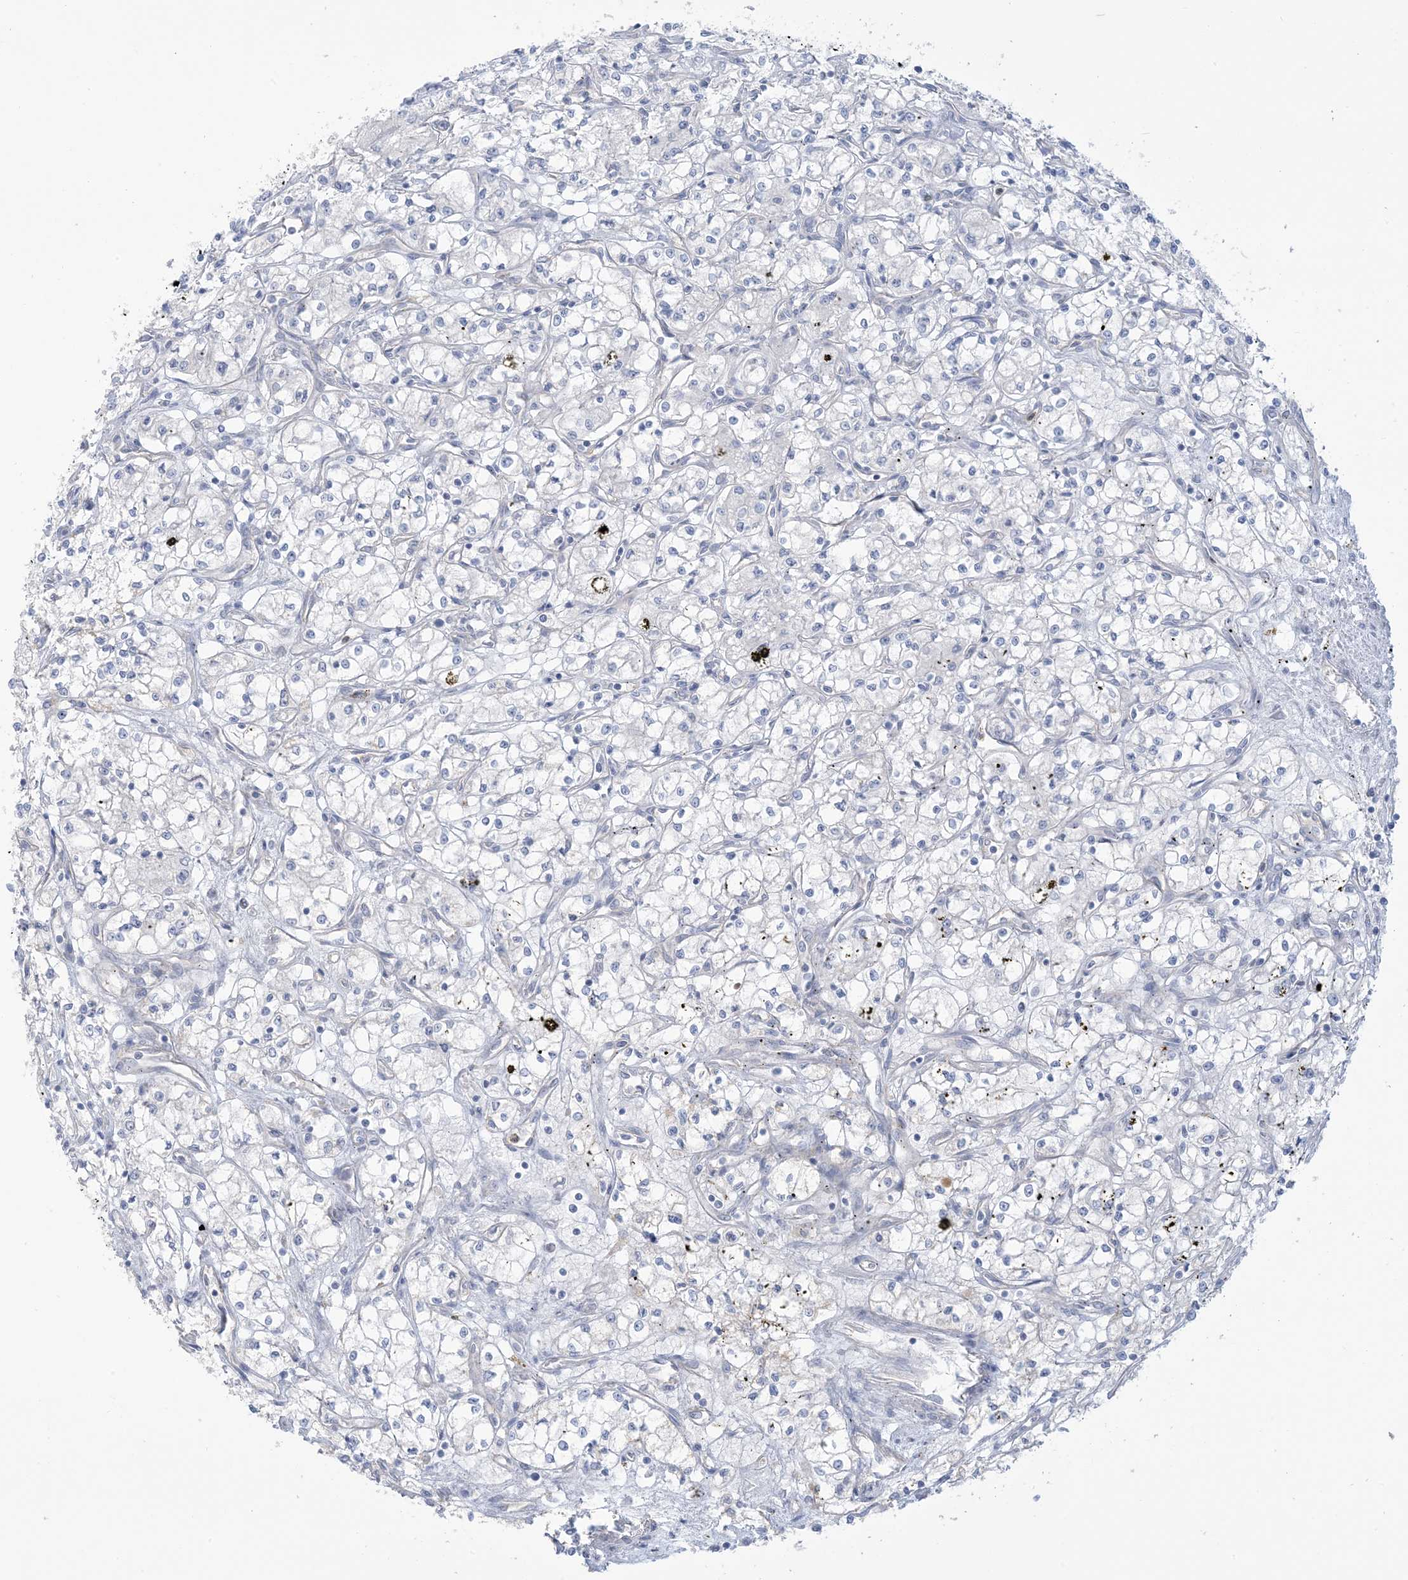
{"staining": {"intensity": "negative", "quantity": "none", "location": "none"}, "tissue": "renal cancer", "cell_type": "Tumor cells", "image_type": "cancer", "snomed": [{"axis": "morphology", "description": "Adenocarcinoma, NOS"}, {"axis": "topography", "description": "Kidney"}], "caption": "Protein analysis of renal cancer reveals no significant positivity in tumor cells.", "gene": "MTHFD2L", "patient": {"sex": "male", "age": 59}}